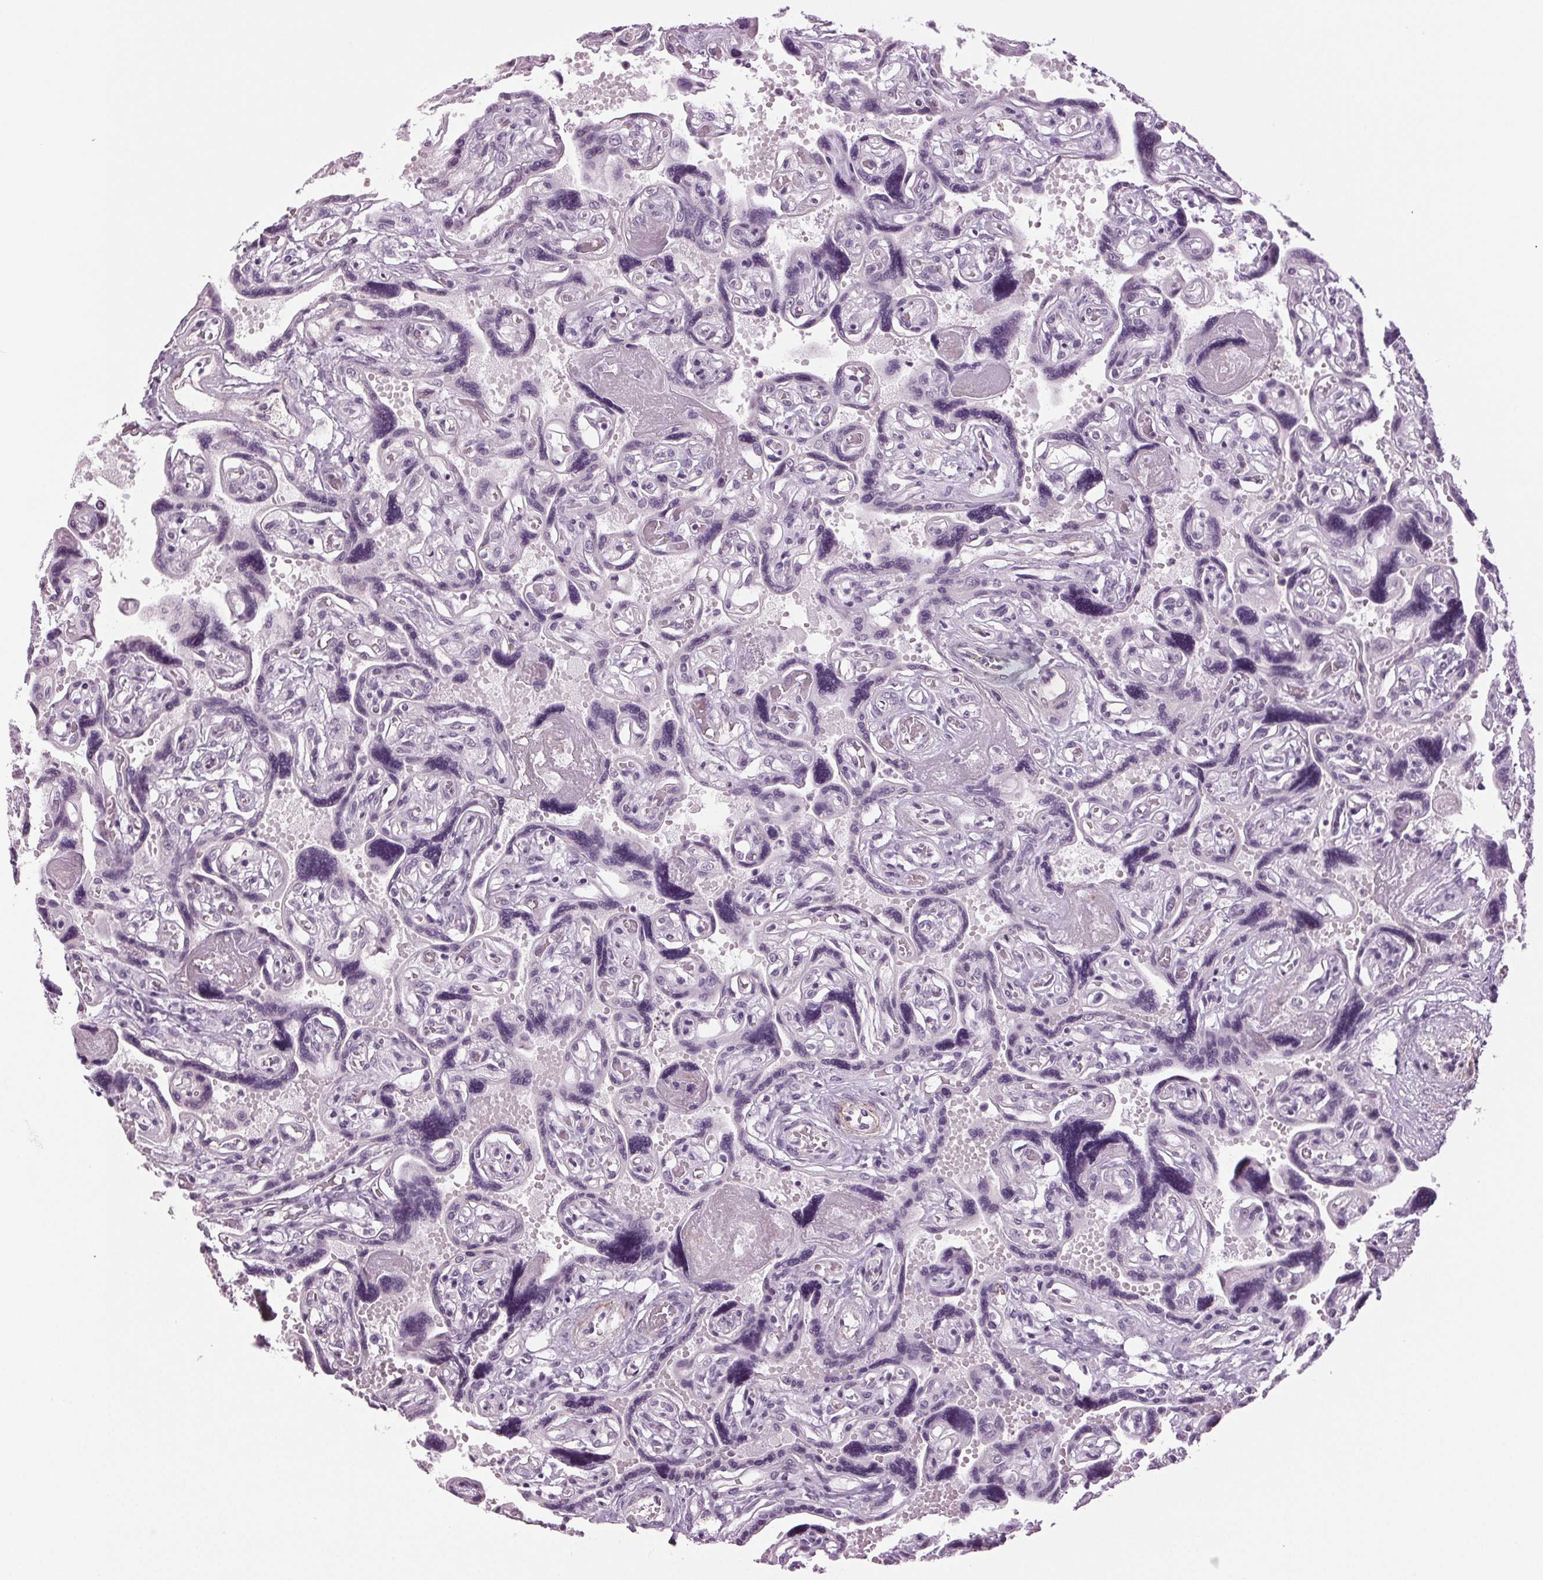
{"staining": {"intensity": "negative", "quantity": "none", "location": "none"}, "tissue": "placenta", "cell_type": "Decidual cells", "image_type": "normal", "snomed": [{"axis": "morphology", "description": "Normal tissue, NOS"}, {"axis": "topography", "description": "Placenta"}], "caption": "Immunohistochemical staining of normal placenta exhibits no significant expression in decidual cells.", "gene": "DNAH12", "patient": {"sex": "female", "age": 32}}